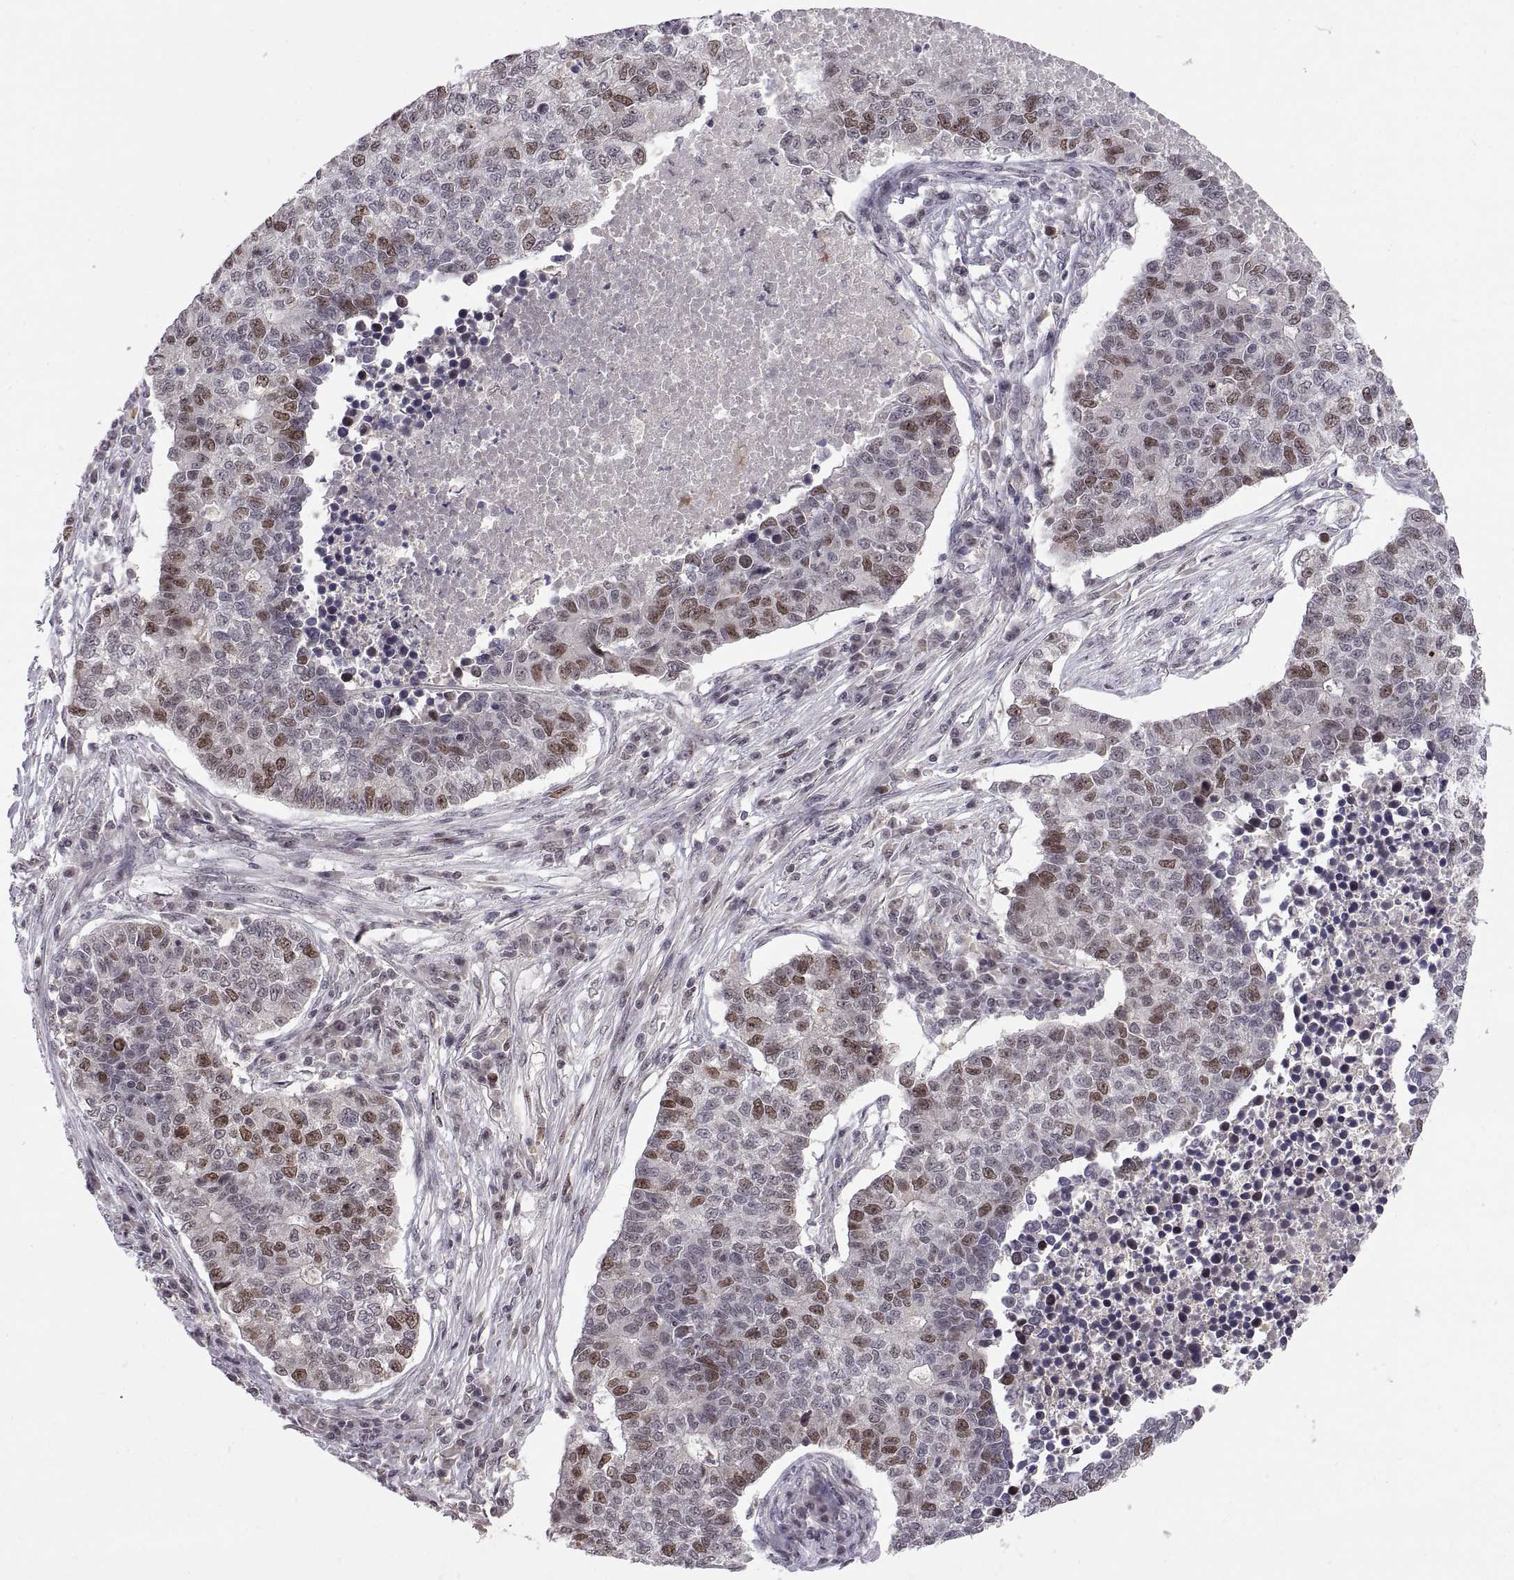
{"staining": {"intensity": "moderate", "quantity": "<25%", "location": "nuclear"}, "tissue": "lung cancer", "cell_type": "Tumor cells", "image_type": "cancer", "snomed": [{"axis": "morphology", "description": "Adenocarcinoma, NOS"}, {"axis": "topography", "description": "Lung"}], "caption": "Immunohistochemistry (DAB) staining of lung cancer reveals moderate nuclear protein positivity in about <25% of tumor cells. Using DAB (brown) and hematoxylin (blue) stains, captured at high magnification using brightfield microscopy.", "gene": "CHFR", "patient": {"sex": "male", "age": 57}}